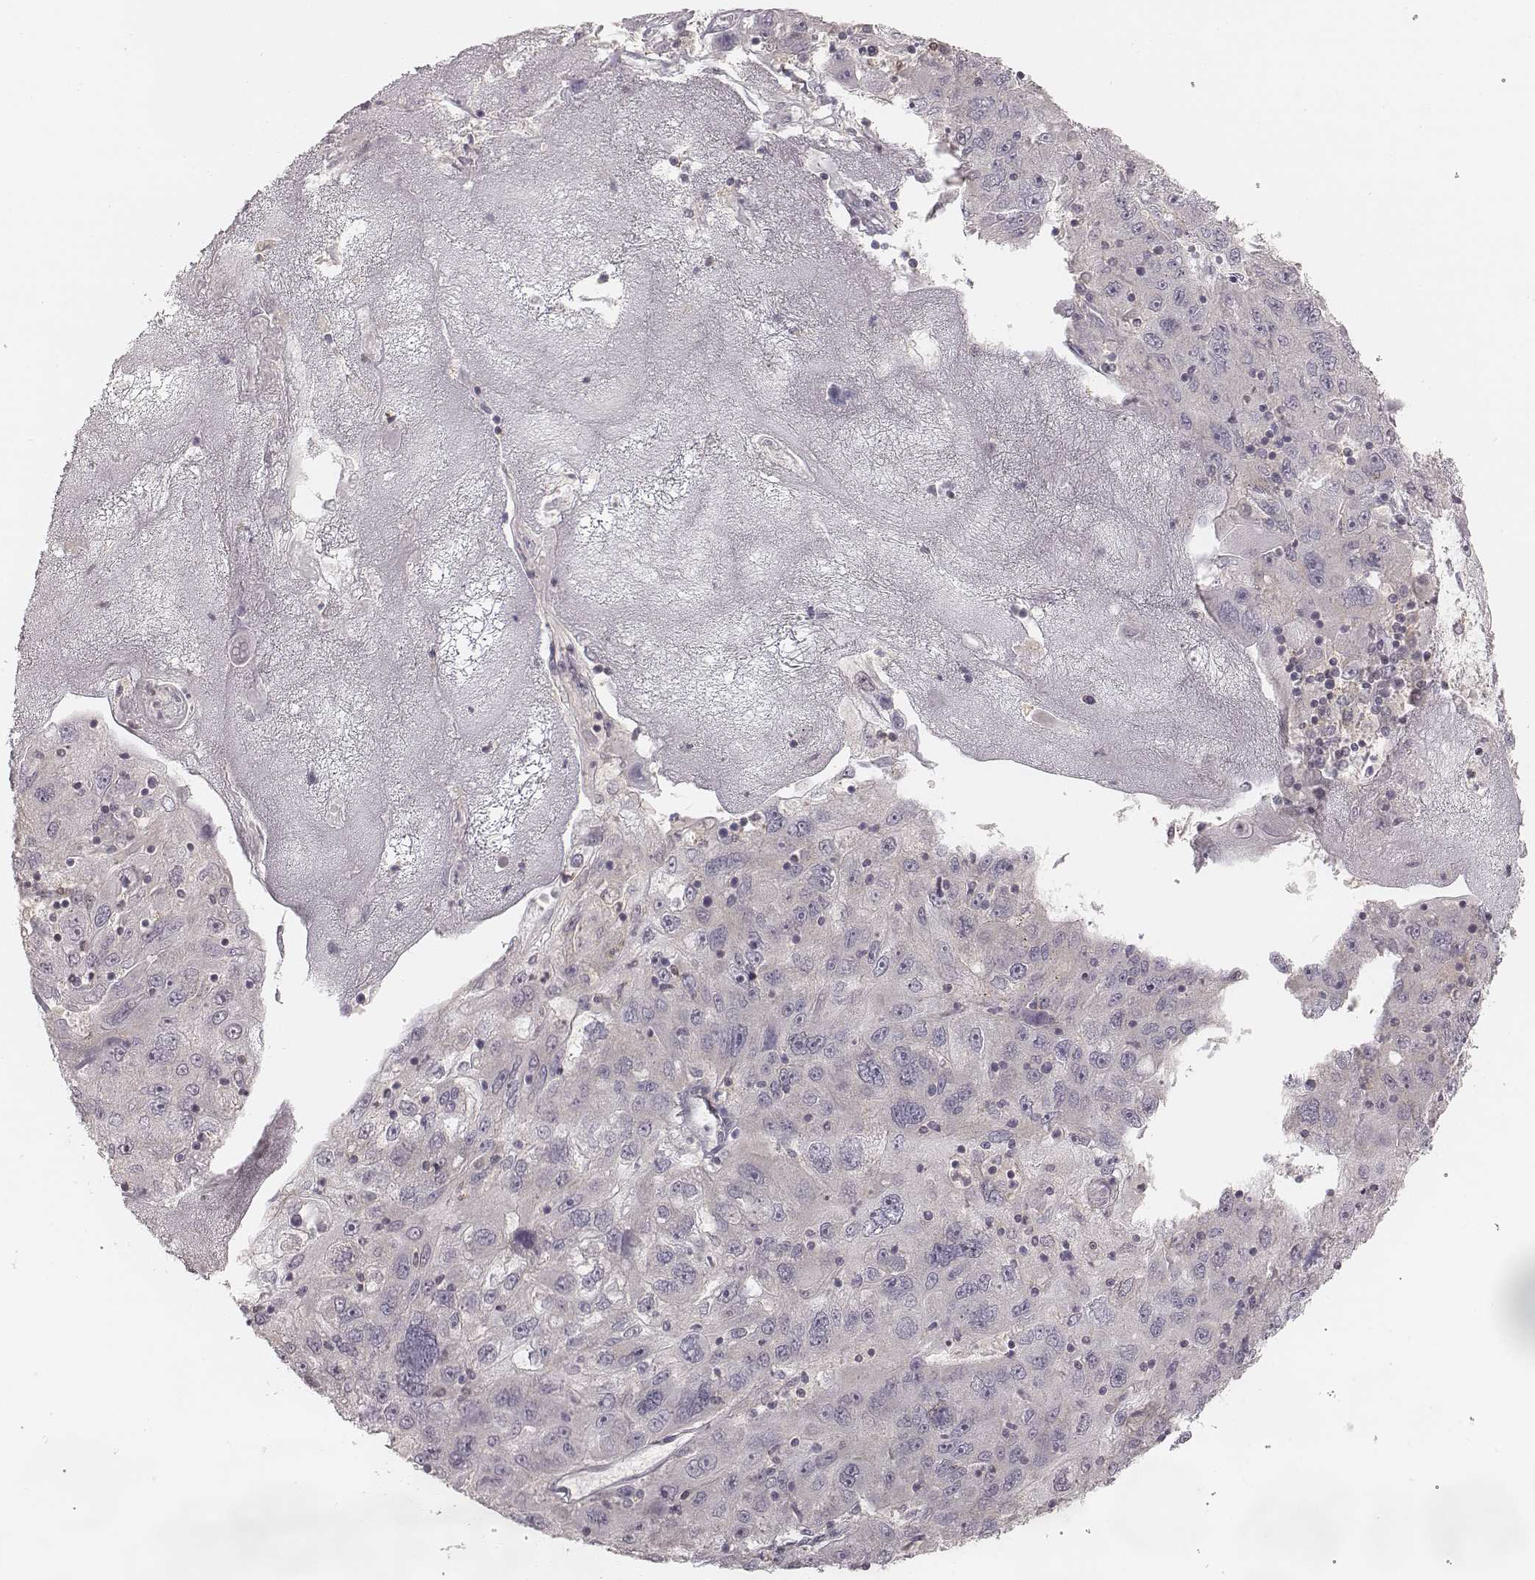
{"staining": {"intensity": "negative", "quantity": "none", "location": "none"}, "tissue": "stomach cancer", "cell_type": "Tumor cells", "image_type": "cancer", "snomed": [{"axis": "morphology", "description": "Adenocarcinoma, NOS"}, {"axis": "topography", "description": "Stomach"}], "caption": "Tumor cells are negative for protein expression in human adenocarcinoma (stomach).", "gene": "TDRD5", "patient": {"sex": "male", "age": 56}}